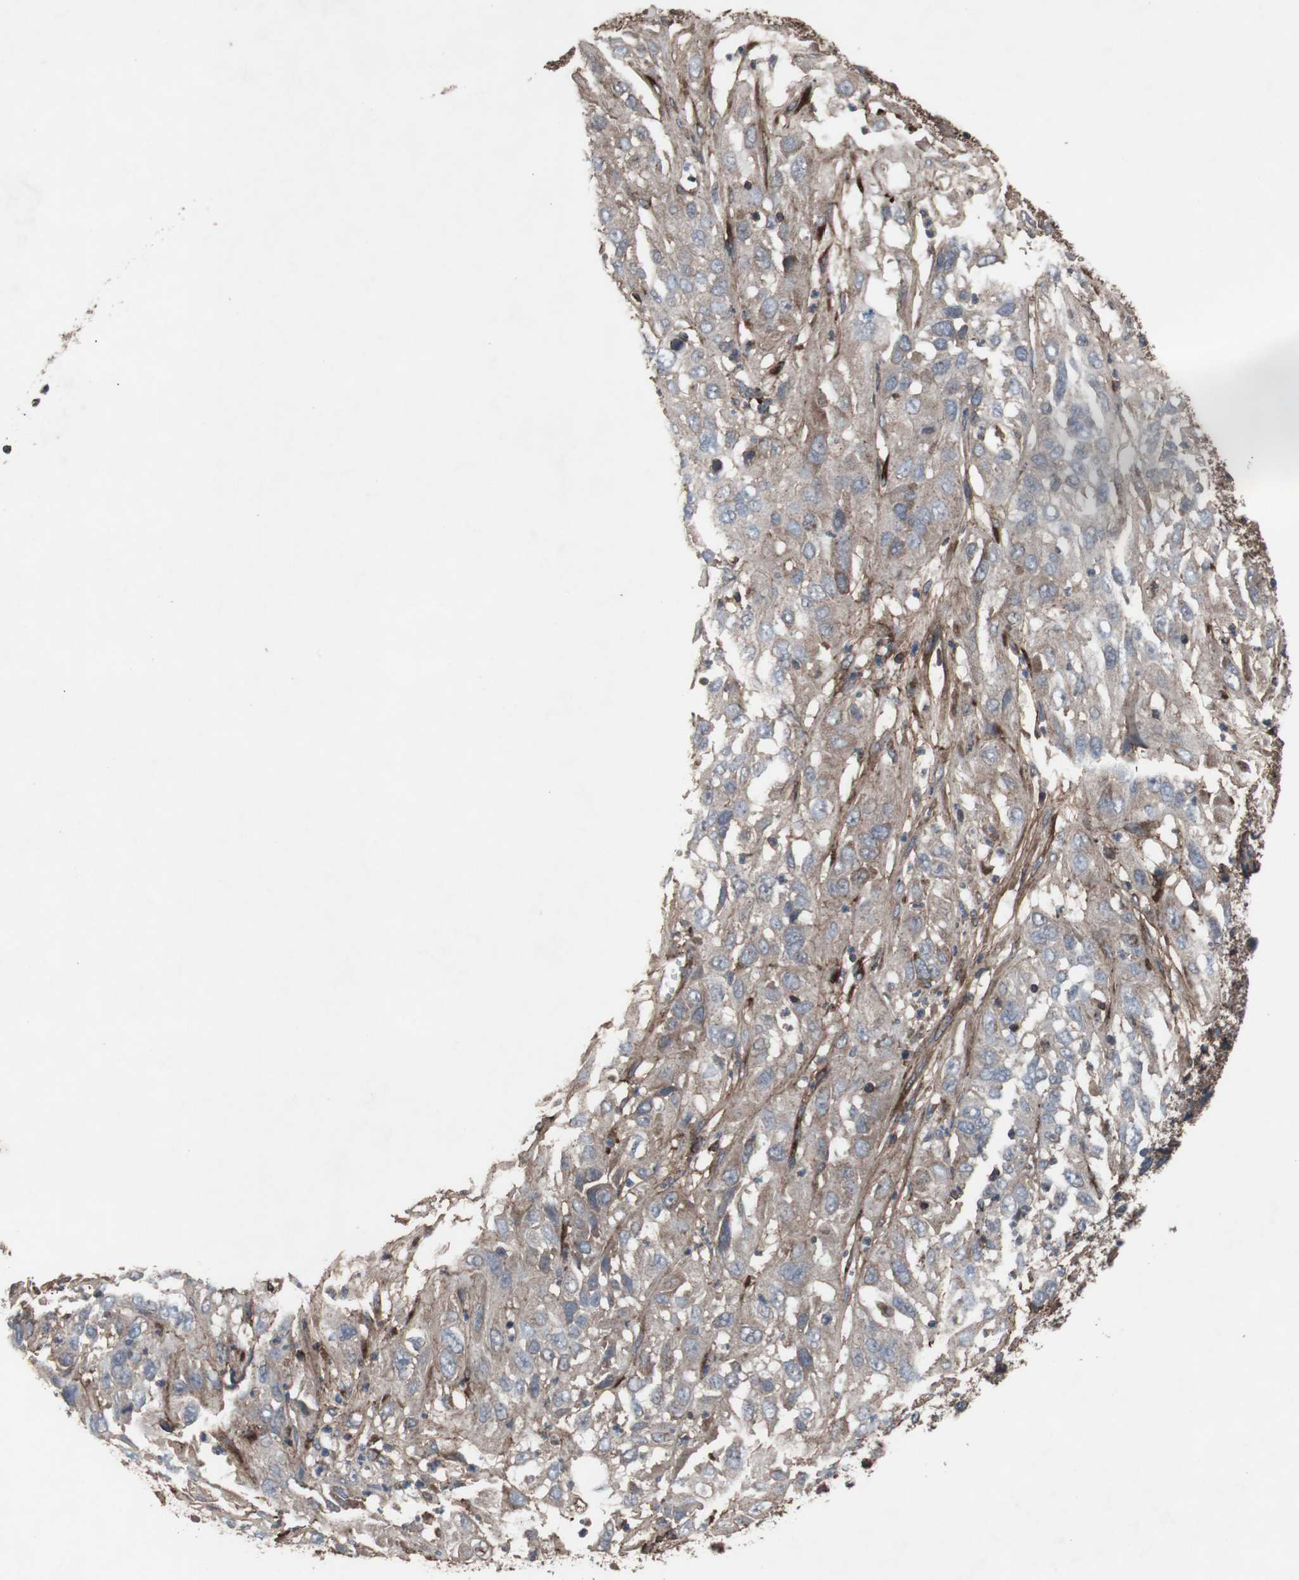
{"staining": {"intensity": "weak", "quantity": ">75%", "location": "cytoplasmic/membranous"}, "tissue": "cervical cancer", "cell_type": "Tumor cells", "image_type": "cancer", "snomed": [{"axis": "morphology", "description": "Squamous cell carcinoma, NOS"}, {"axis": "topography", "description": "Cervix"}], "caption": "Immunohistochemical staining of human cervical squamous cell carcinoma shows low levels of weak cytoplasmic/membranous protein expression in about >75% of tumor cells.", "gene": "COL6A2", "patient": {"sex": "female", "age": 32}}